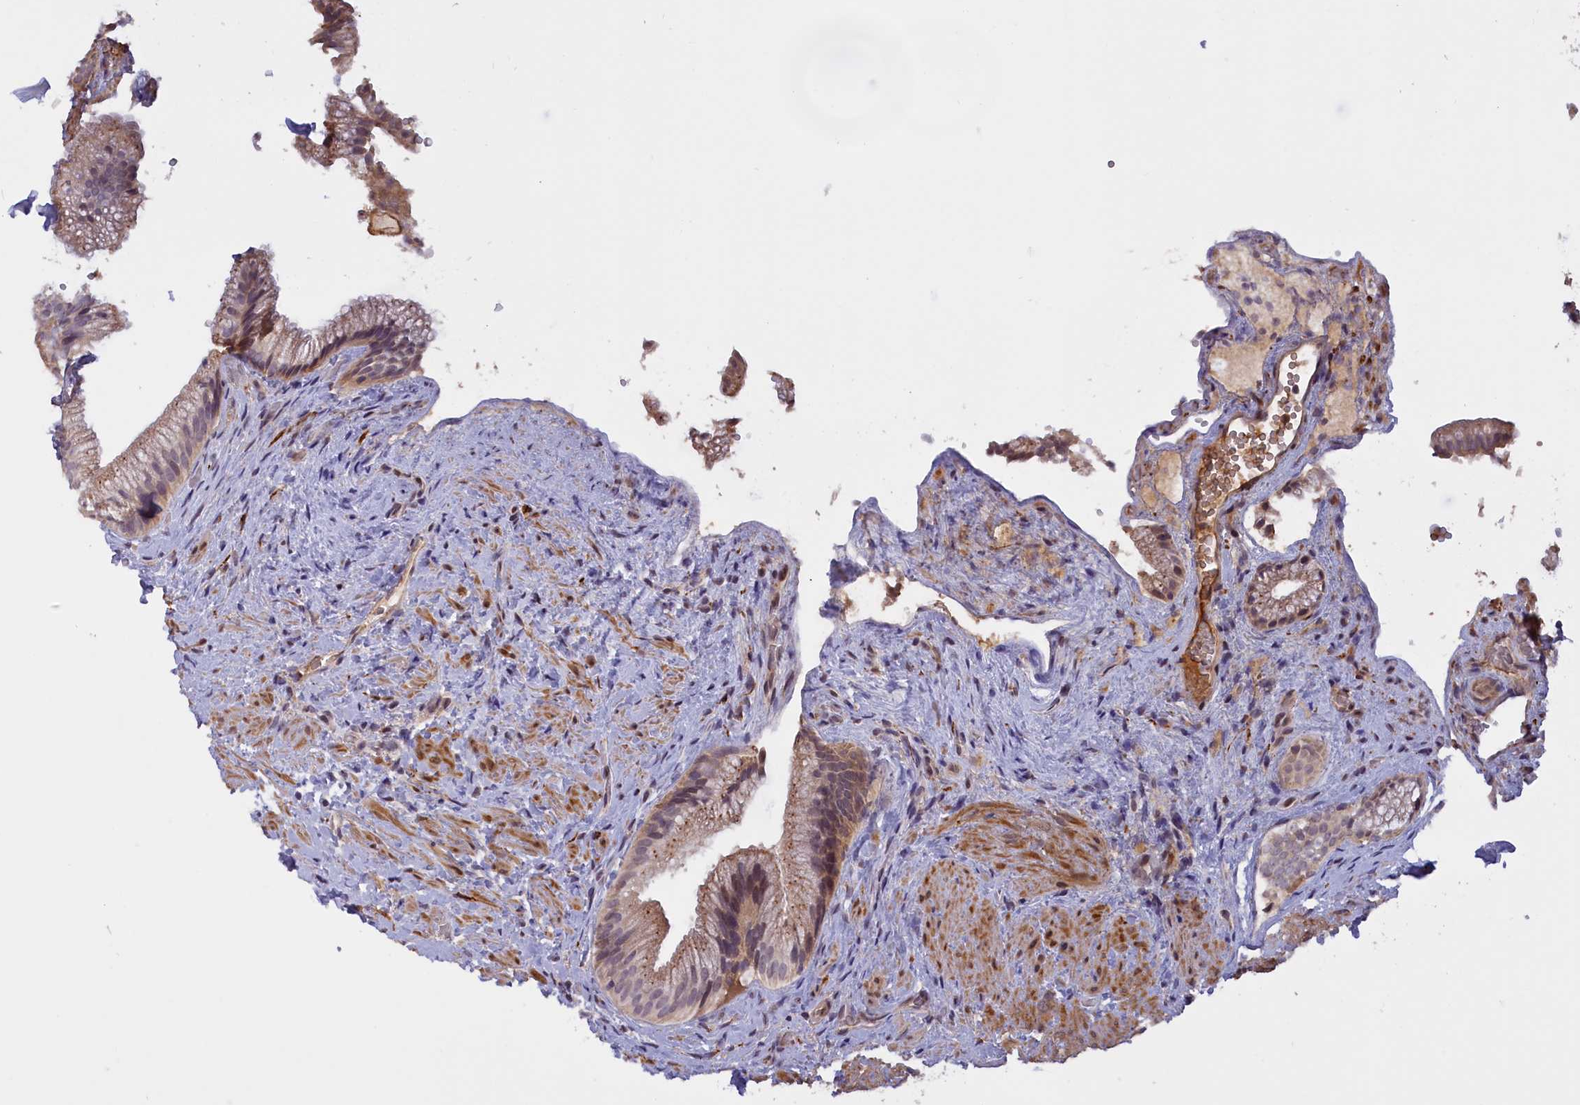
{"staining": {"intensity": "moderate", "quantity": ">75%", "location": "cytoplasmic/membranous"}, "tissue": "gallbladder", "cell_type": "Glandular cells", "image_type": "normal", "snomed": [{"axis": "morphology", "description": "Normal tissue, NOS"}, {"axis": "morphology", "description": "Inflammation, NOS"}, {"axis": "topography", "description": "Gallbladder"}], "caption": "DAB (3,3'-diaminobenzidine) immunohistochemical staining of unremarkable gallbladder shows moderate cytoplasmic/membranous protein staining in about >75% of glandular cells. The staining was performed using DAB to visualize the protein expression in brown, while the nuclei were stained in blue with hematoxylin (Magnification: 20x).", "gene": "RRAD", "patient": {"sex": "male", "age": 51}}